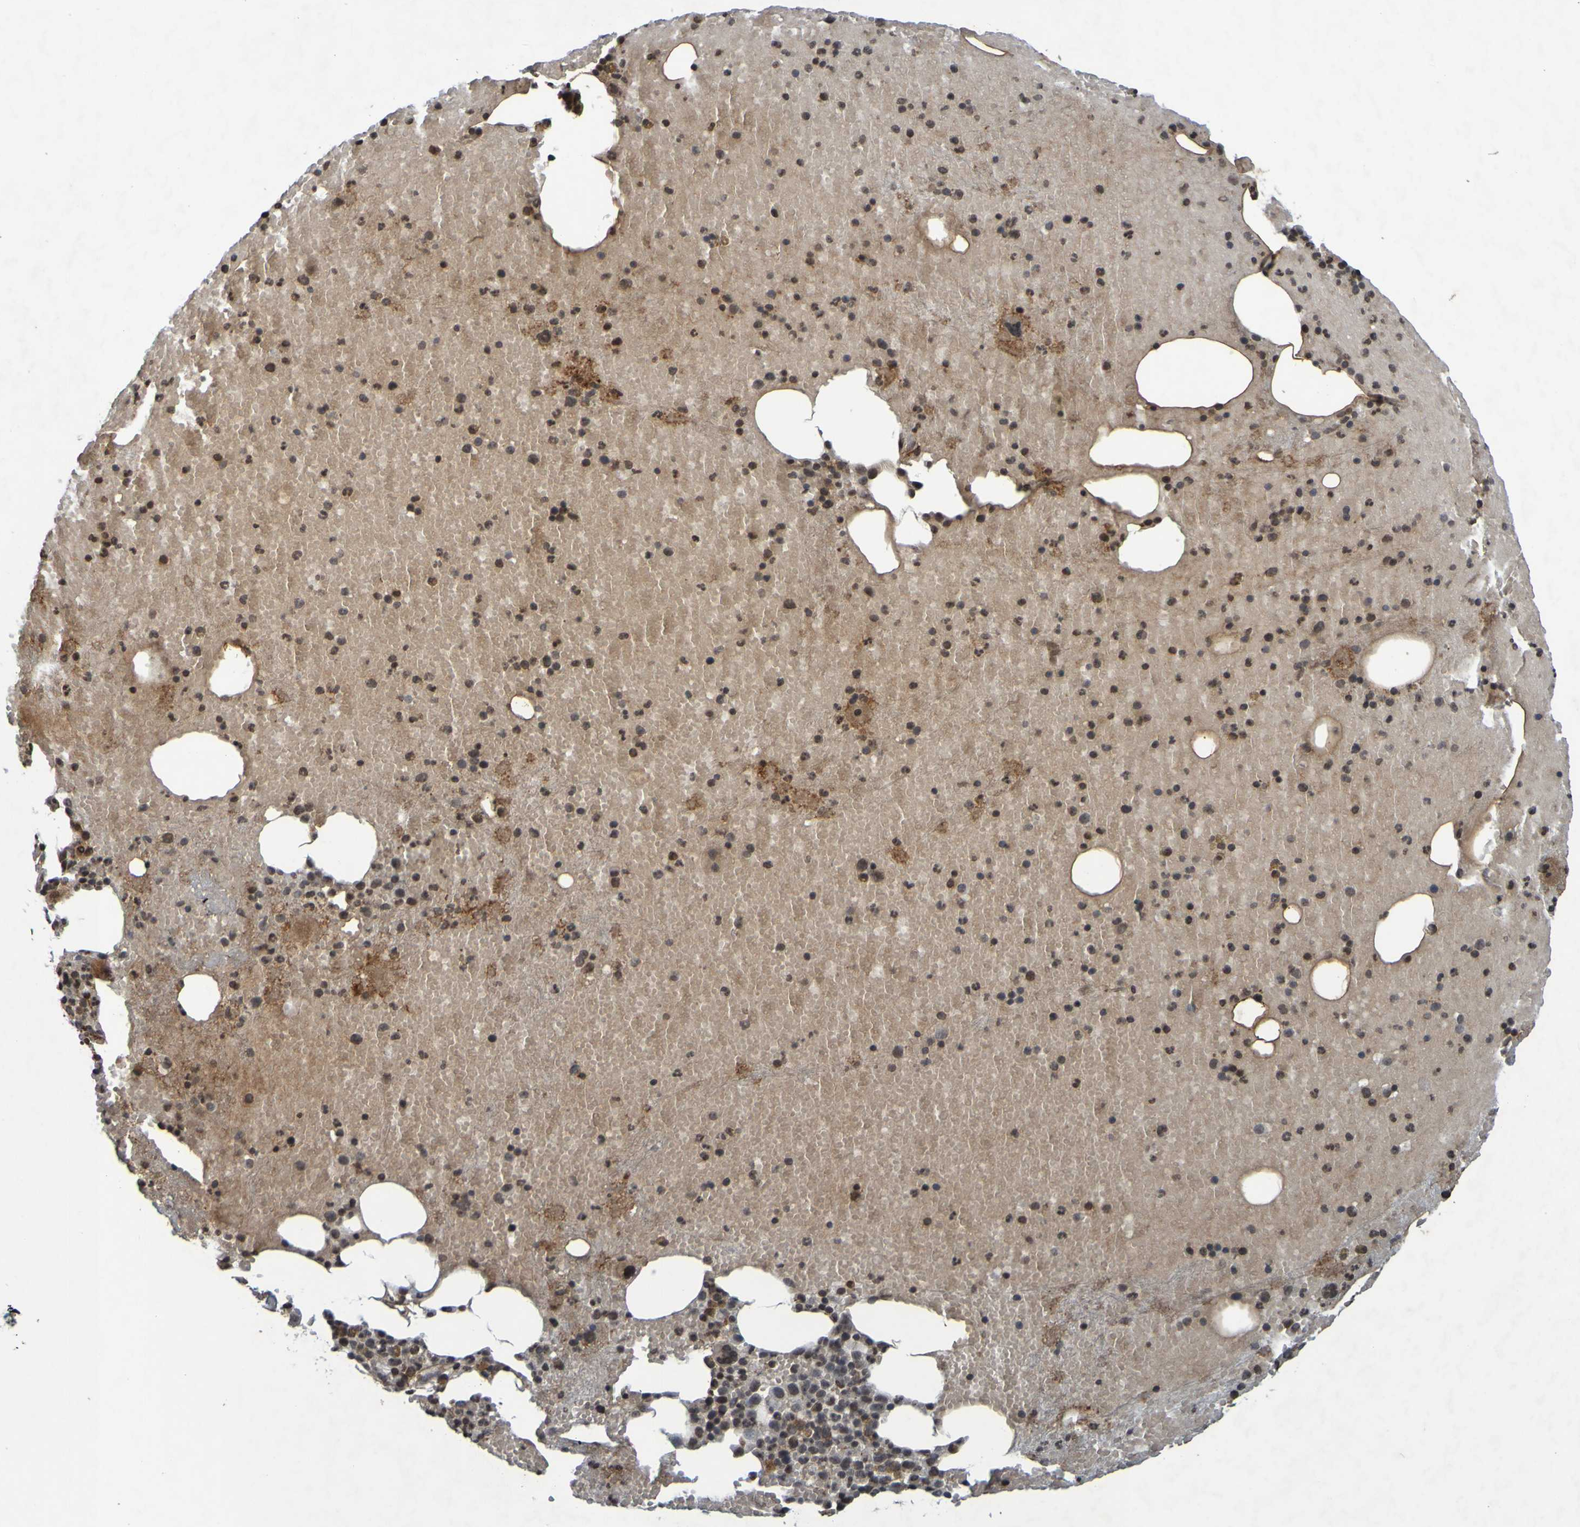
{"staining": {"intensity": "moderate", "quantity": ">75%", "location": "cytoplasmic/membranous"}, "tissue": "bone marrow", "cell_type": "Hematopoietic cells", "image_type": "normal", "snomed": [{"axis": "morphology", "description": "Normal tissue, NOS"}, {"axis": "morphology", "description": "Inflammation, NOS"}, {"axis": "topography", "description": "Bone marrow"}], "caption": "Immunohistochemistry of unremarkable bone marrow displays medium levels of moderate cytoplasmic/membranous staining in about >75% of hematopoietic cells.", "gene": "GUCY1A1", "patient": {"sex": "male", "age": 43}}